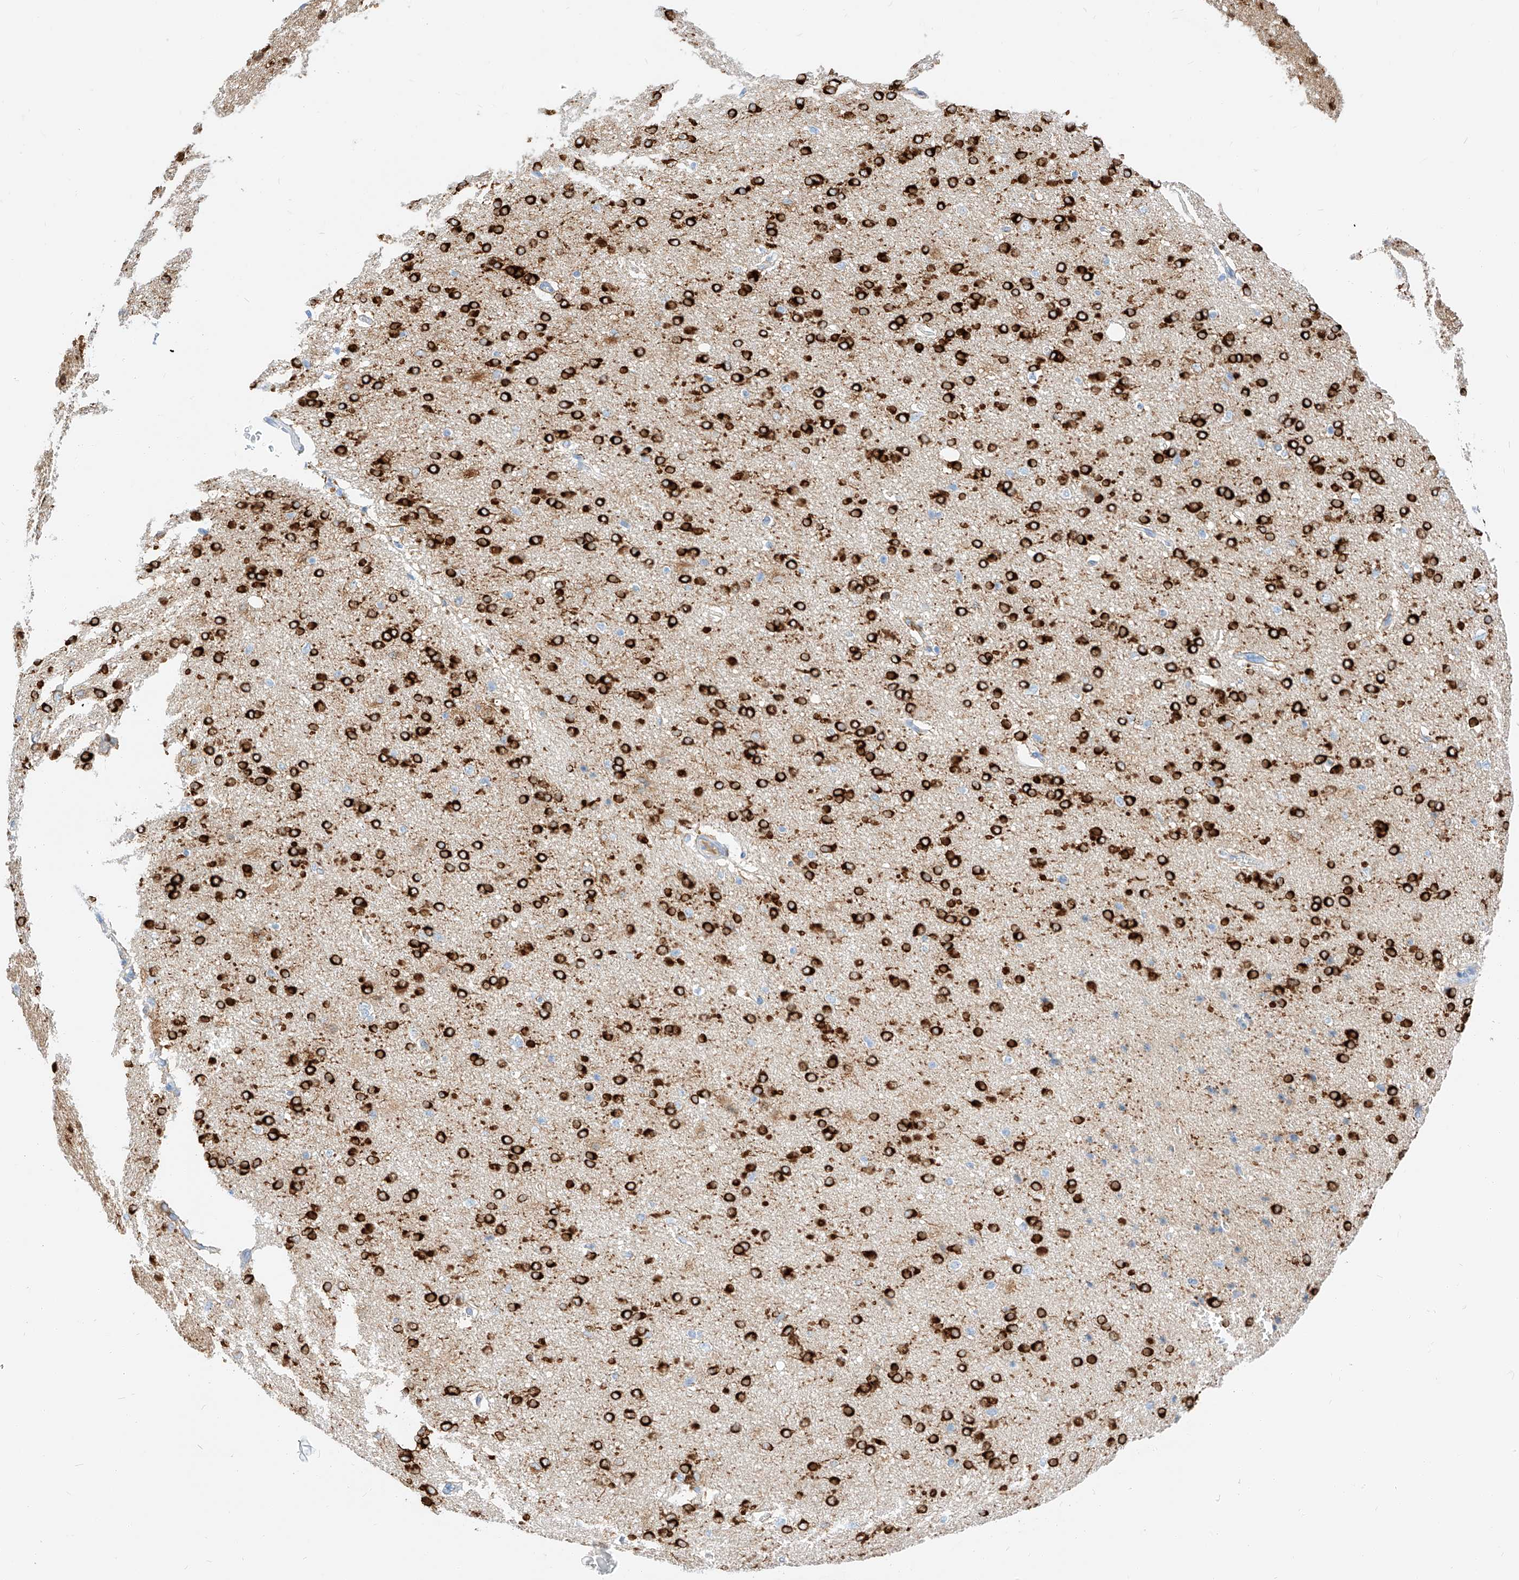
{"staining": {"intensity": "negative", "quantity": "none", "location": "none"}, "tissue": "cerebral cortex", "cell_type": "Endothelial cells", "image_type": "normal", "snomed": [{"axis": "morphology", "description": "Normal tissue, NOS"}, {"axis": "topography", "description": "Cerebral cortex"}], "caption": "IHC image of benign cerebral cortex: cerebral cortex stained with DAB (3,3'-diaminobenzidine) reveals no significant protein positivity in endothelial cells. (DAB (3,3'-diaminobenzidine) immunohistochemistry (IHC), high magnification).", "gene": "MAP7", "patient": {"sex": "male", "age": 62}}